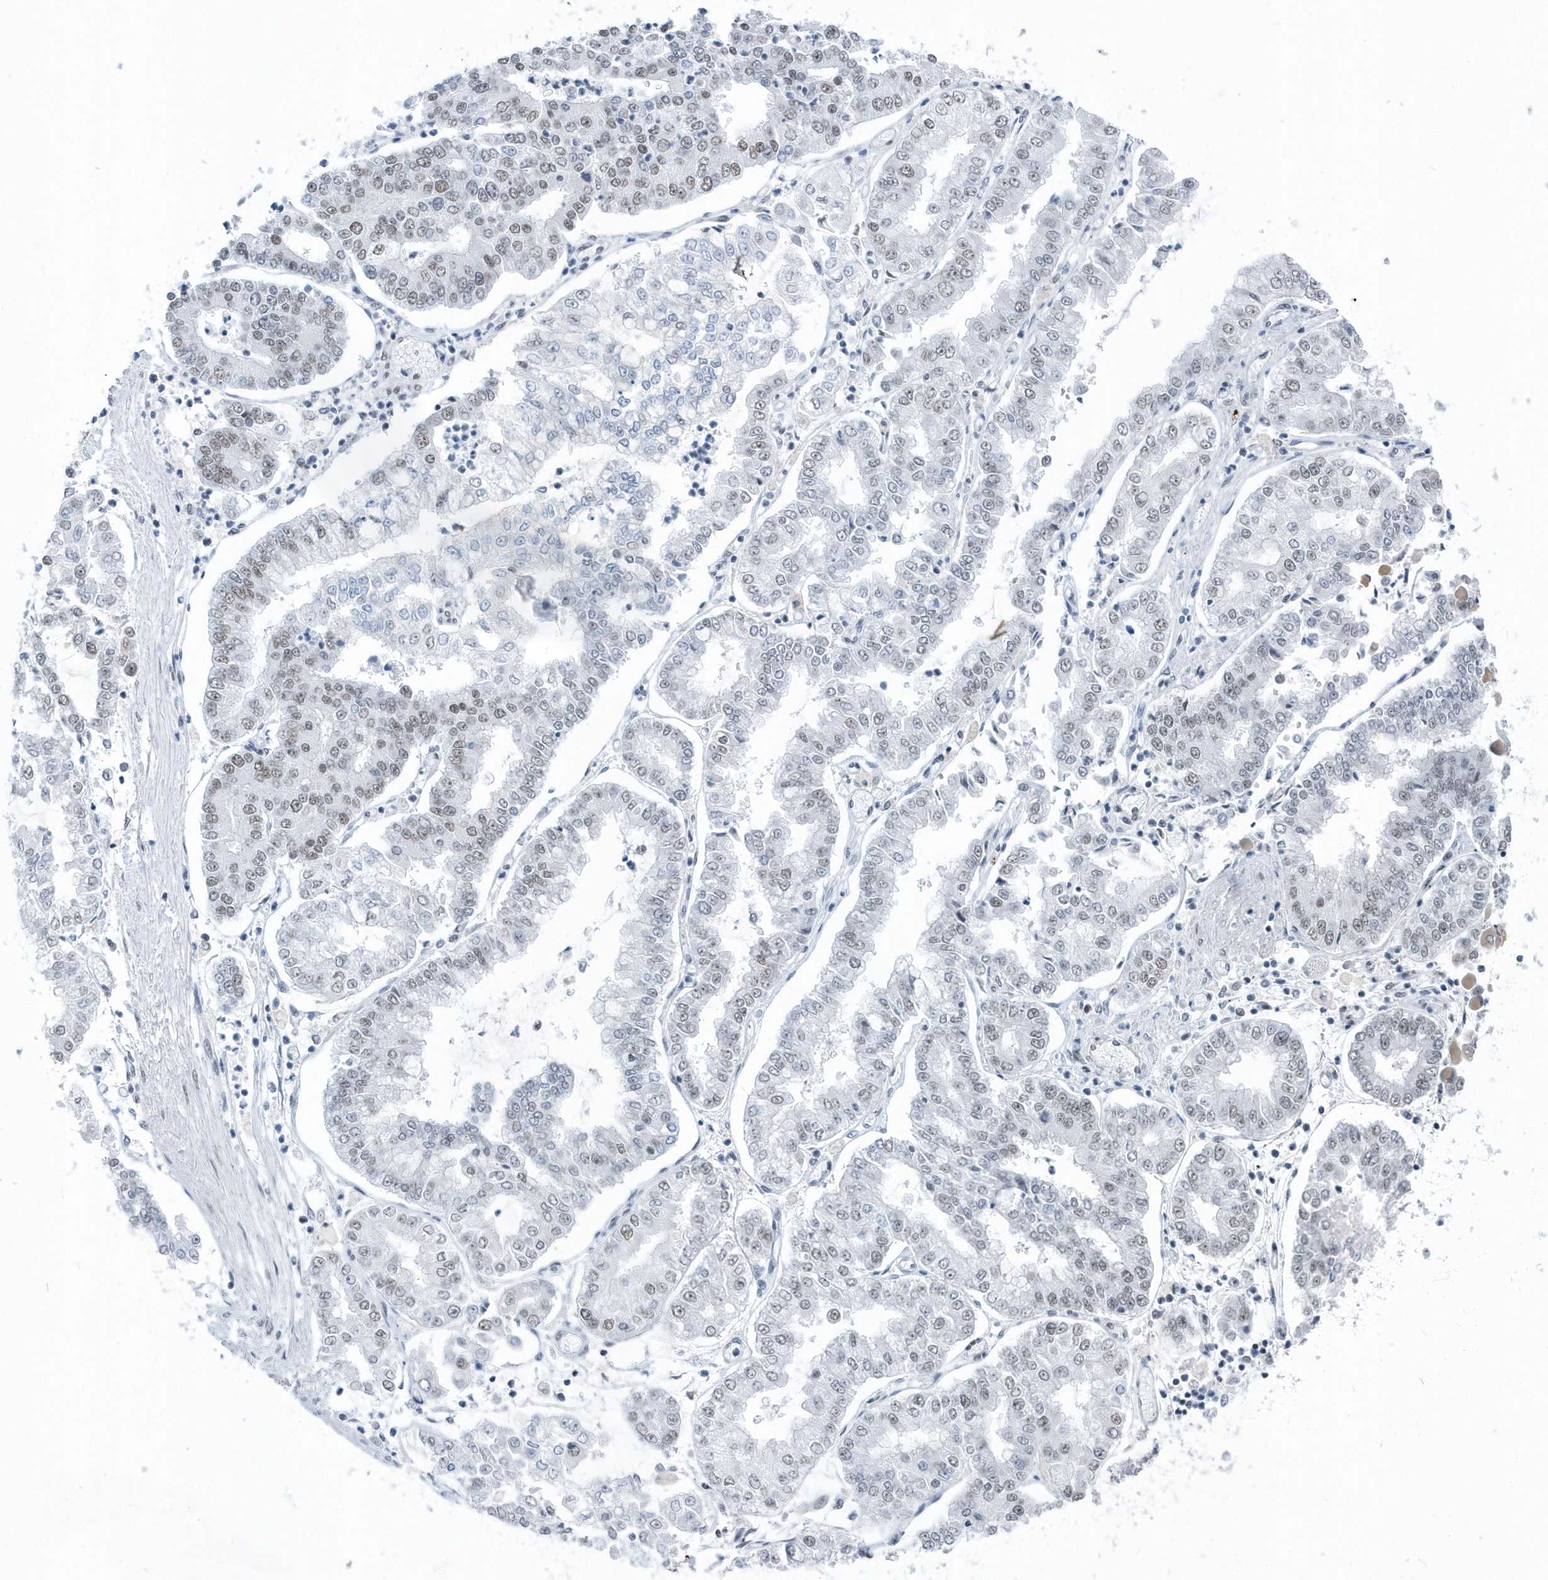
{"staining": {"intensity": "weak", "quantity": "25%-75%", "location": "nuclear"}, "tissue": "stomach cancer", "cell_type": "Tumor cells", "image_type": "cancer", "snomed": [{"axis": "morphology", "description": "Adenocarcinoma, NOS"}, {"axis": "topography", "description": "Stomach"}], "caption": "The immunohistochemical stain highlights weak nuclear staining in tumor cells of stomach cancer tissue.", "gene": "FIP1L1", "patient": {"sex": "male", "age": 76}}